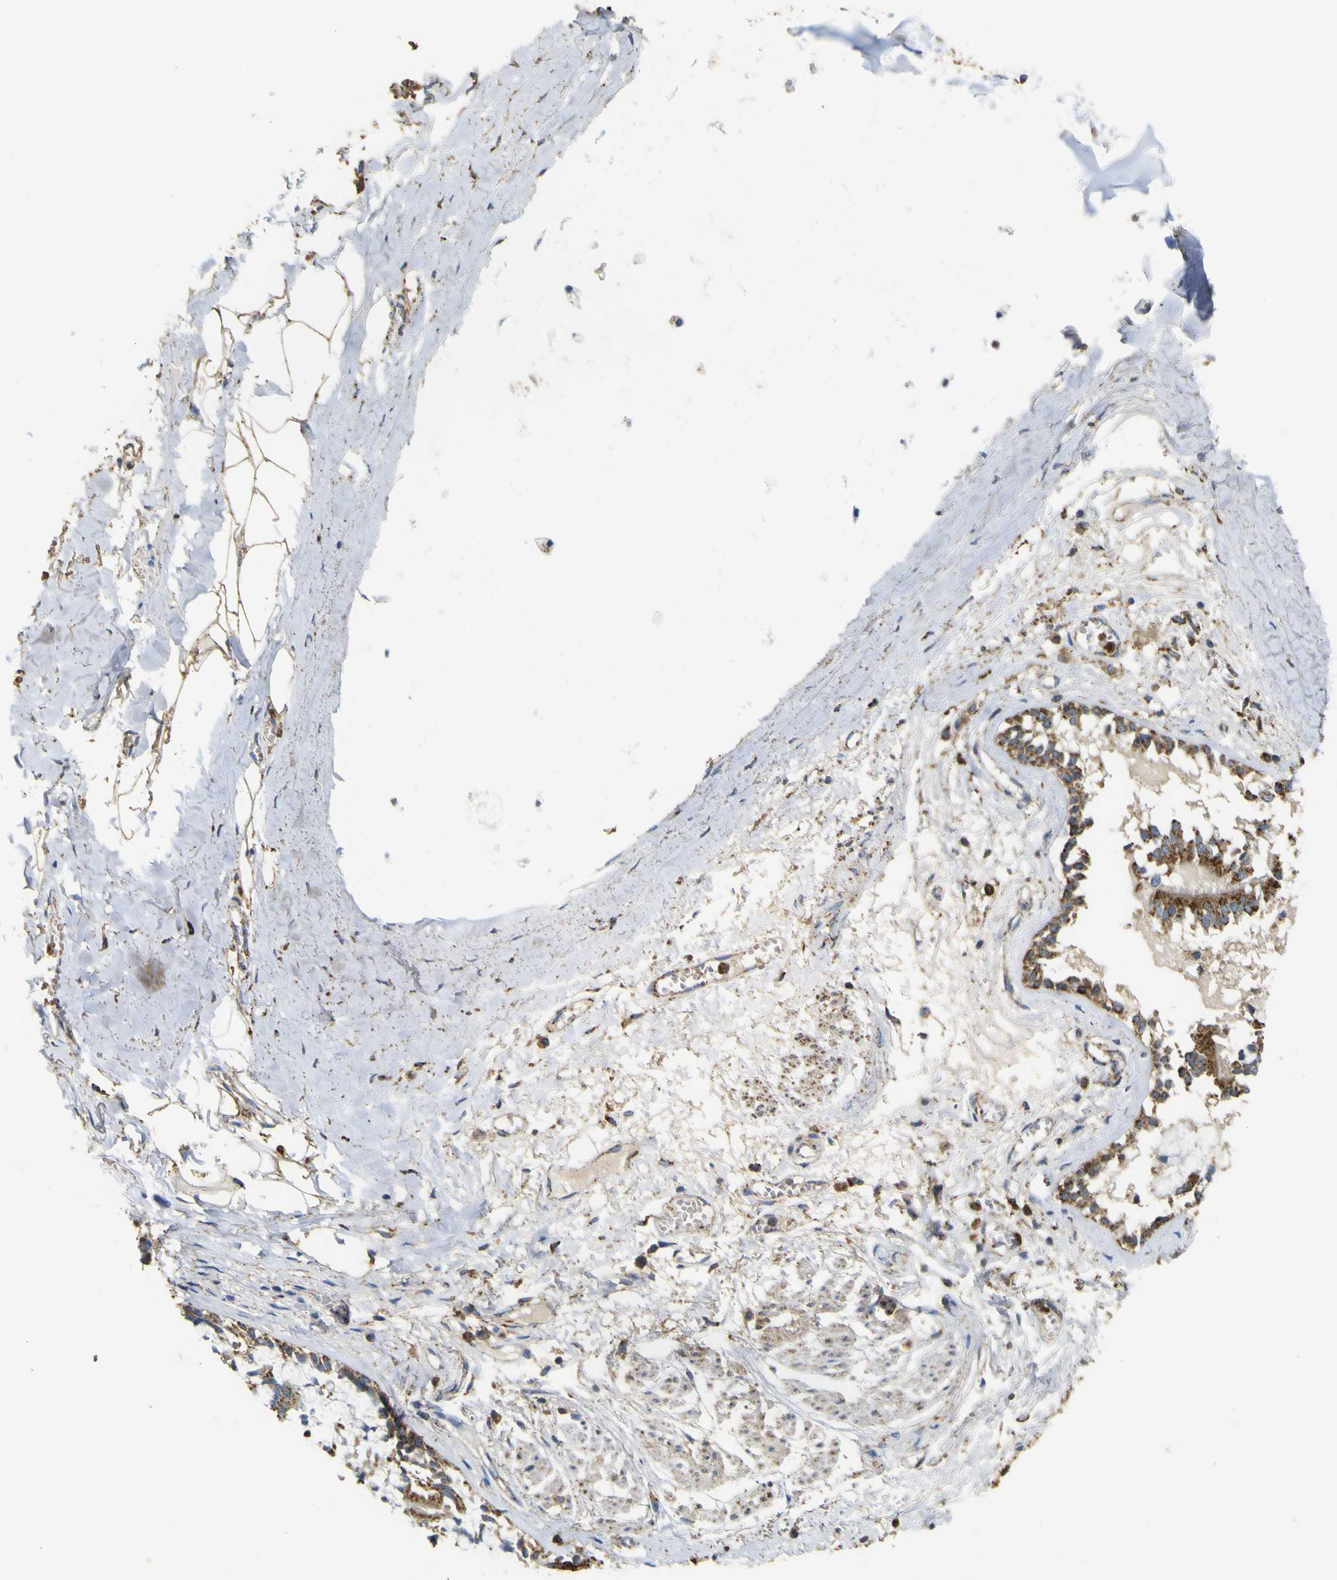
{"staining": {"intensity": "strong", "quantity": ">75%", "location": "cytoplasmic/membranous"}, "tissue": "bronchus", "cell_type": "Respiratory epithelial cells", "image_type": "normal", "snomed": [{"axis": "morphology", "description": "Normal tissue, NOS"}, {"axis": "morphology", "description": "Inflammation, NOS"}, {"axis": "topography", "description": "Cartilage tissue"}, {"axis": "topography", "description": "Lung"}], "caption": "Brown immunohistochemical staining in benign bronchus demonstrates strong cytoplasmic/membranous positivity in about >75% of respiratory epithelial cells.", "gene": "ACSL3", "patient": {"sex": "male", "age": 71}}